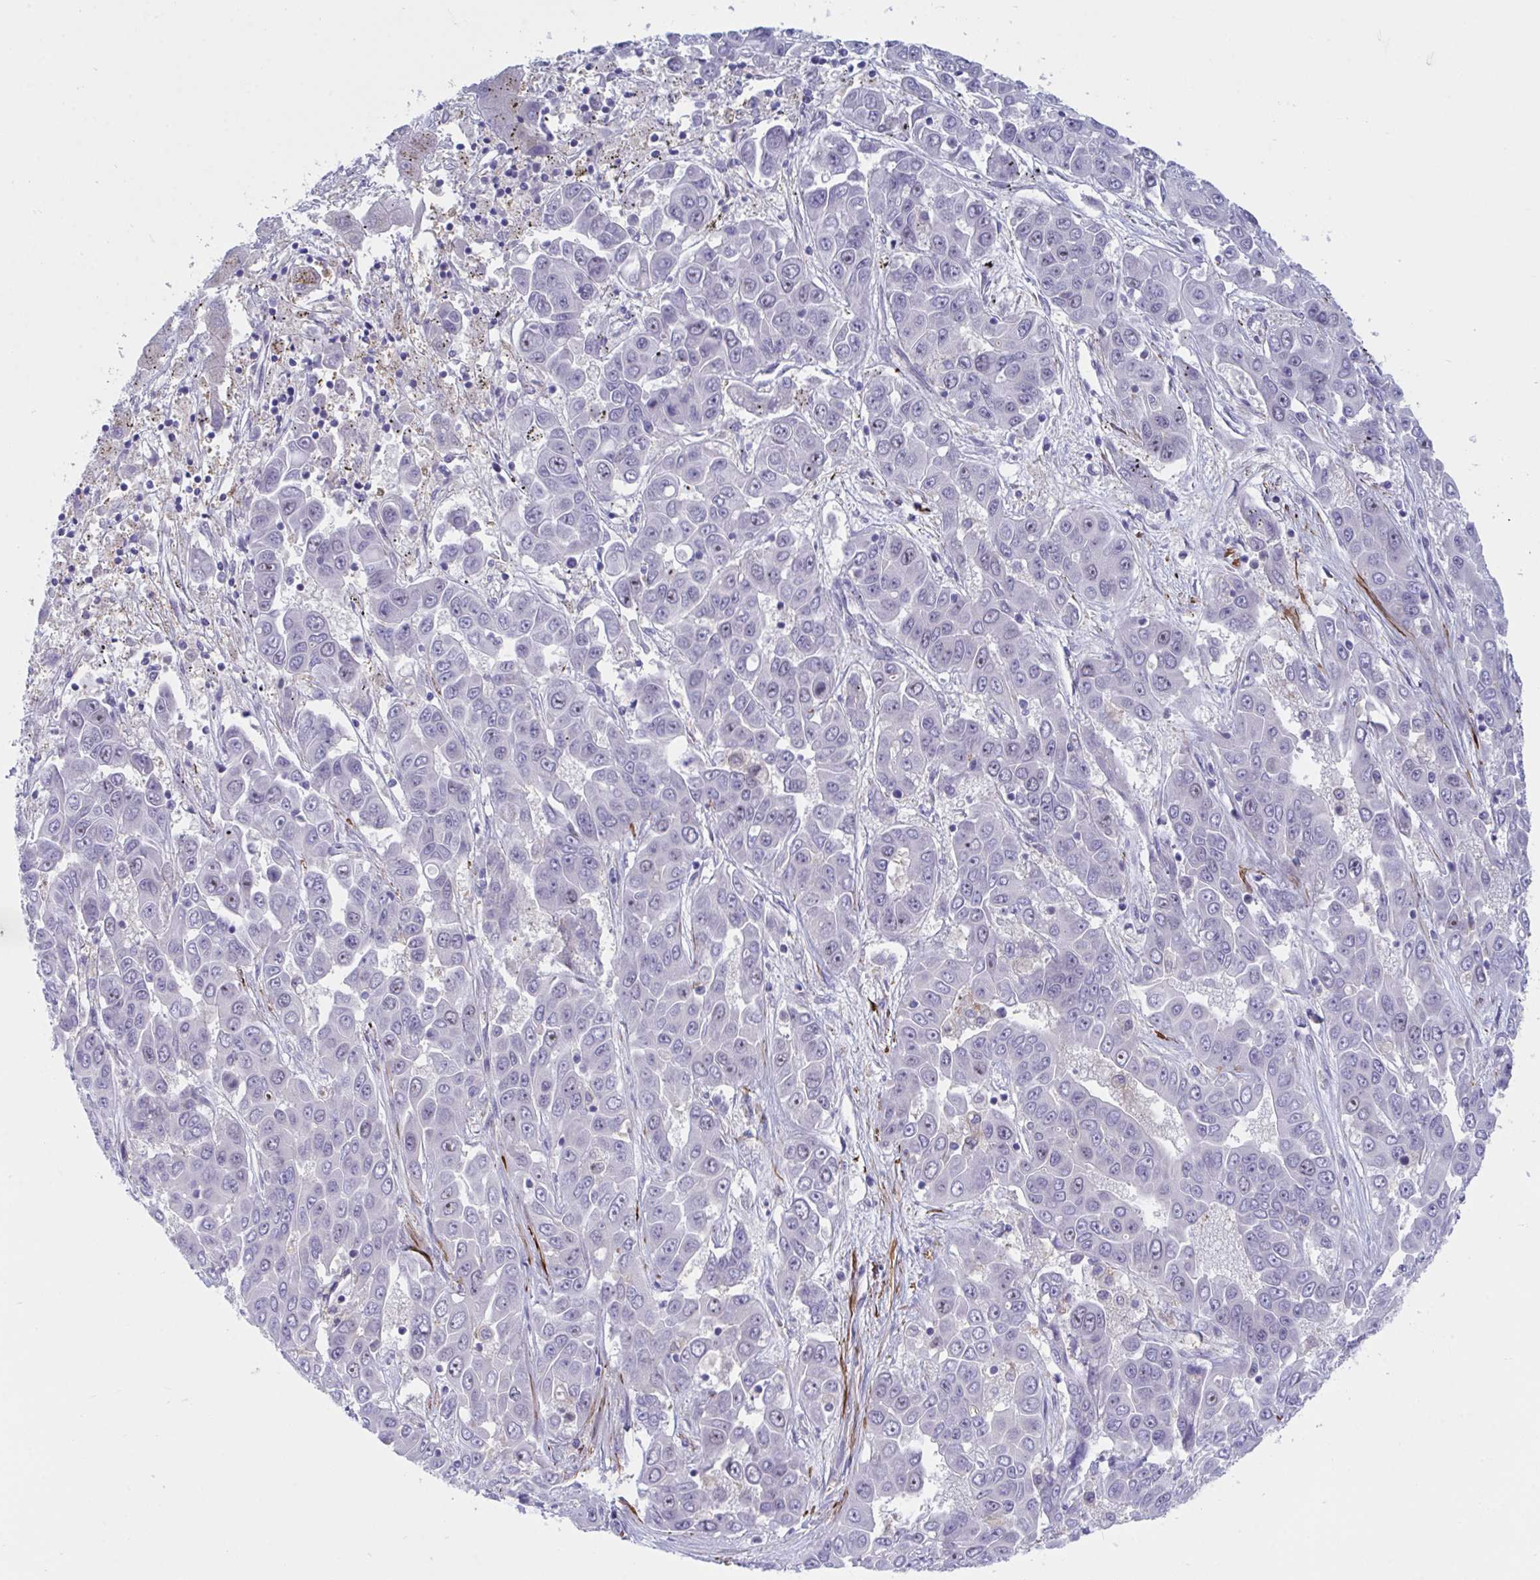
{"staining": {"intensity": "moderate", "quantity": "<25%", "location": "nuclear"}, "tissue": "liver cancer", "cell_type": "Tumor cells", "image_type": "cancer", "snomed": [{"axis": "morphology", "description": "Cholangiocarcinoma"}, {"axis": "topography", "description": "Liver"}], "caption": "Liver cancer stained with a protein marker shows moderate staining in tumor cells.", "gene": "CENPQ", "patient": {"sex": "female", "age": 52}}